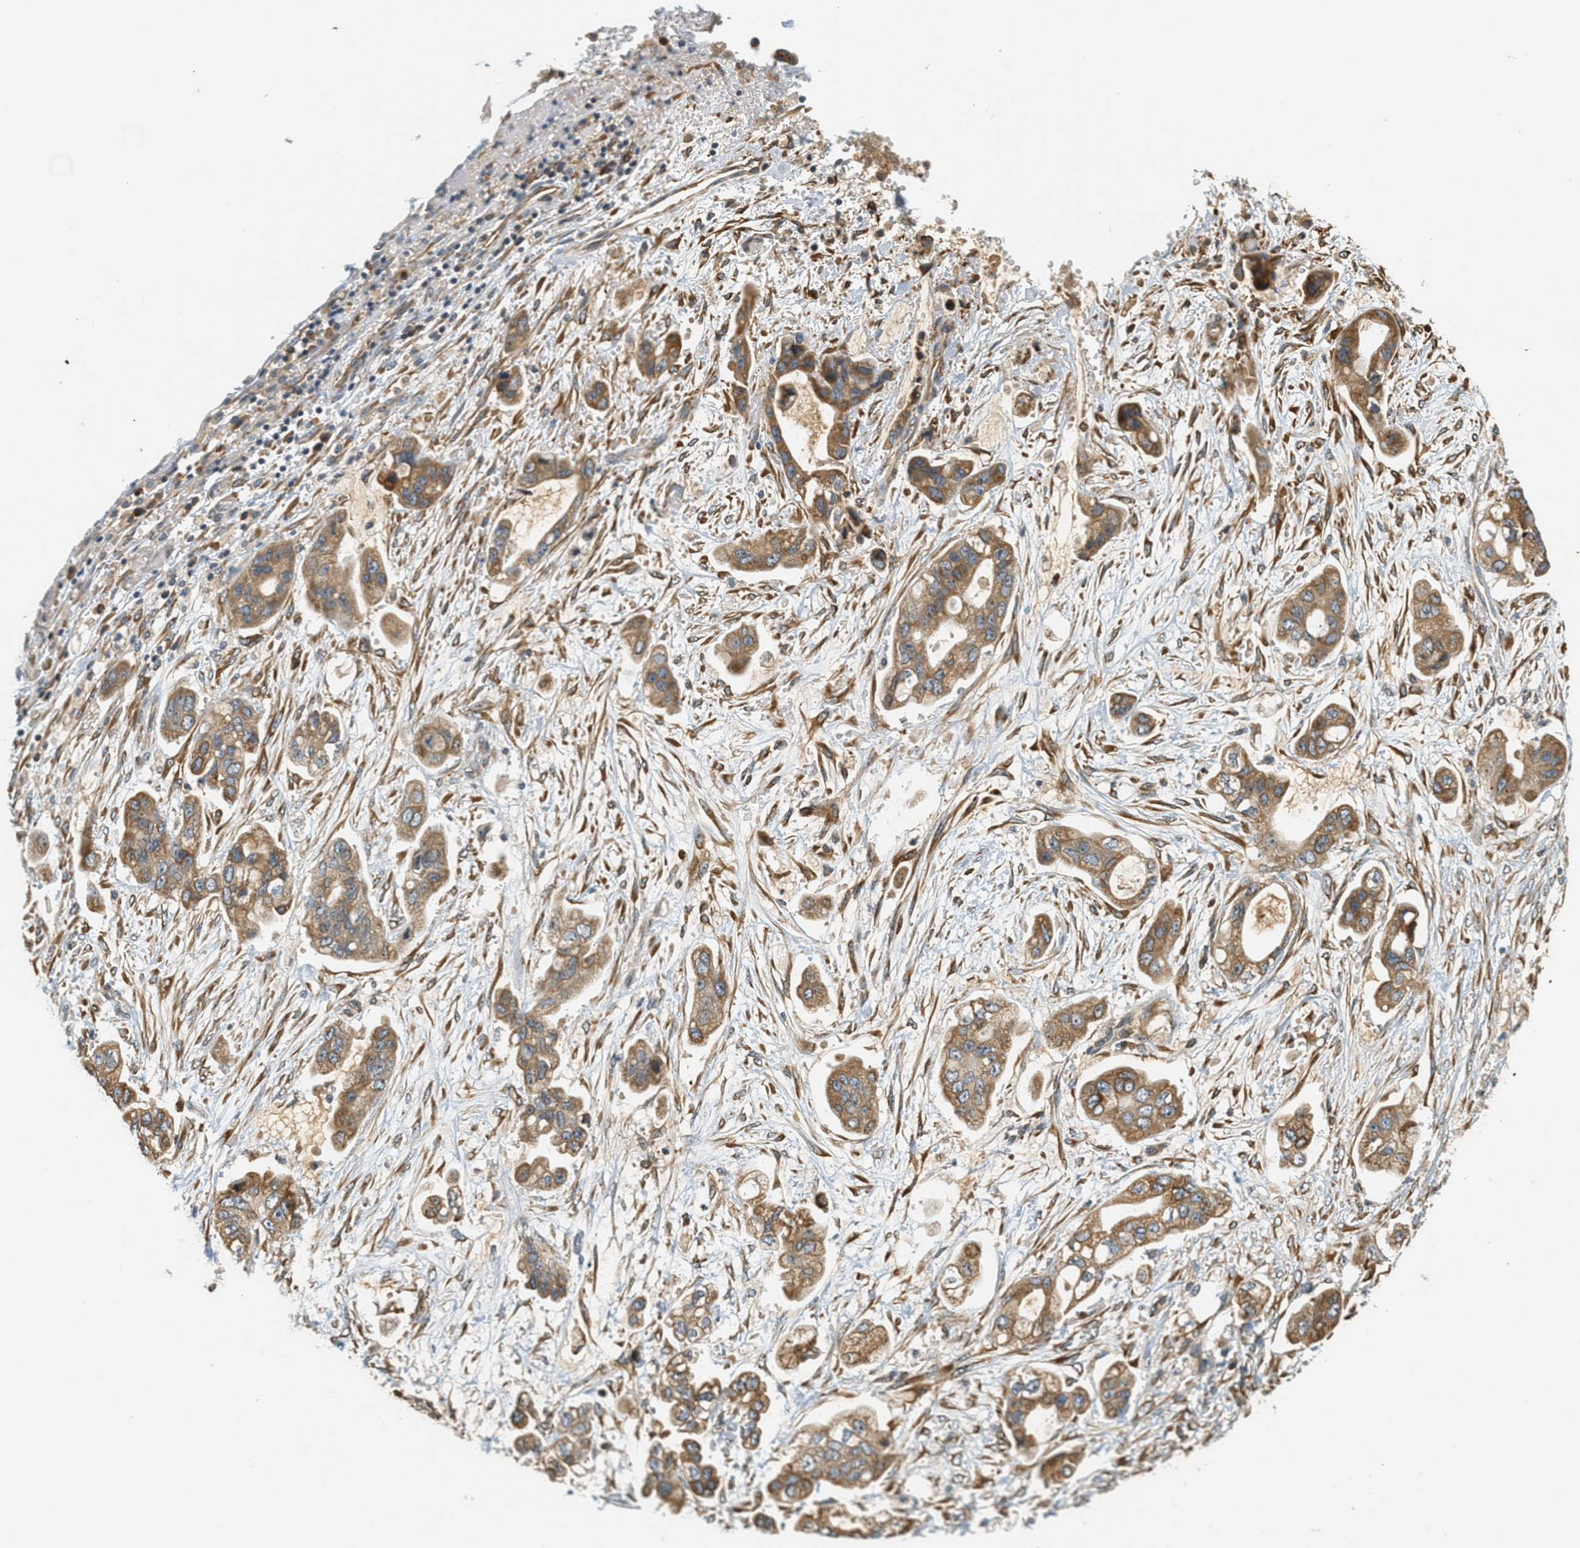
{"staining": {"intensity": "moderate", "quantity": ">75%", "location": "cytoplasmic/membranous"}, "tissue": "stomach cancer", "cell_type": "Tumor cells", "image_type": "cancer", "snomed": [{"axis": "morphology", "description": "Adenocarcinoma, NOS"}, {"axis": "topography", "description": "Stomach"}], "caption": "Immunohistochemical staining of human stomach cancer exhibits medium levels of moderate cytoplasmic/membranous expression in about >75% of tumor cells.", "gene": "PDK1", "patient": {"sex": "male", "age": 62}}